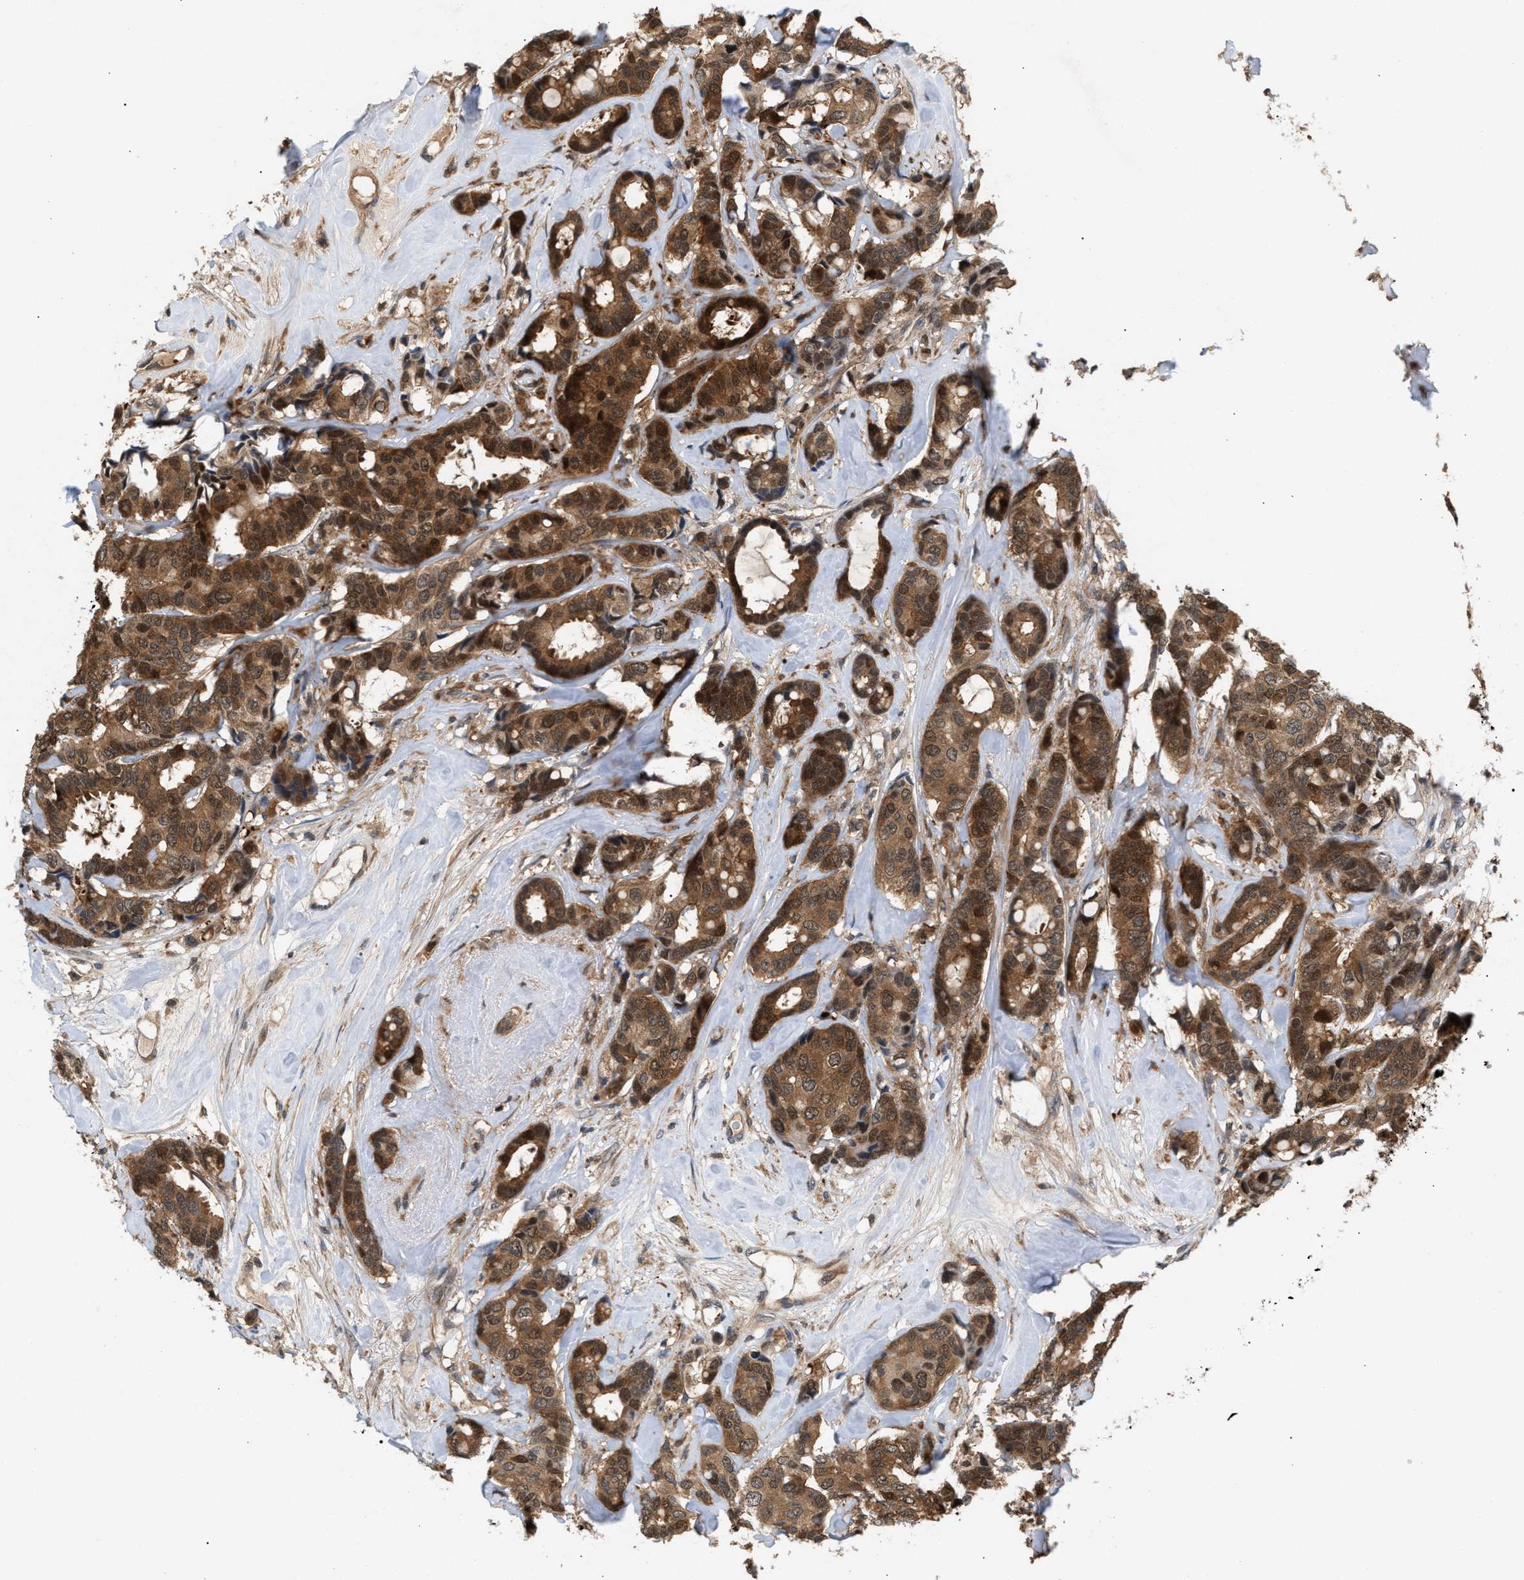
{"staining": {"intensity": "strong", "quantity": ">75%", "location": "cytoplasmic/membranous,nuclear"}, "tissue": "breast cancer", "cell_type": "Tumor cells", "image_type": "cancer", "snomed": [{"axis": "morphology", "description": "Duct carcinoma"}, {"axis": "topography", "description": "Breast"}], "caption": "This micrograph displays immunohistochemistry (IHC) staining of breast infiltrating ductal carcinoma, with high strong cytoplasmic/membranous and nuclear staining in about >75% of tumor cells.", "gene": "GLOD4", "patient": {"sex": "female", "age": 87}}